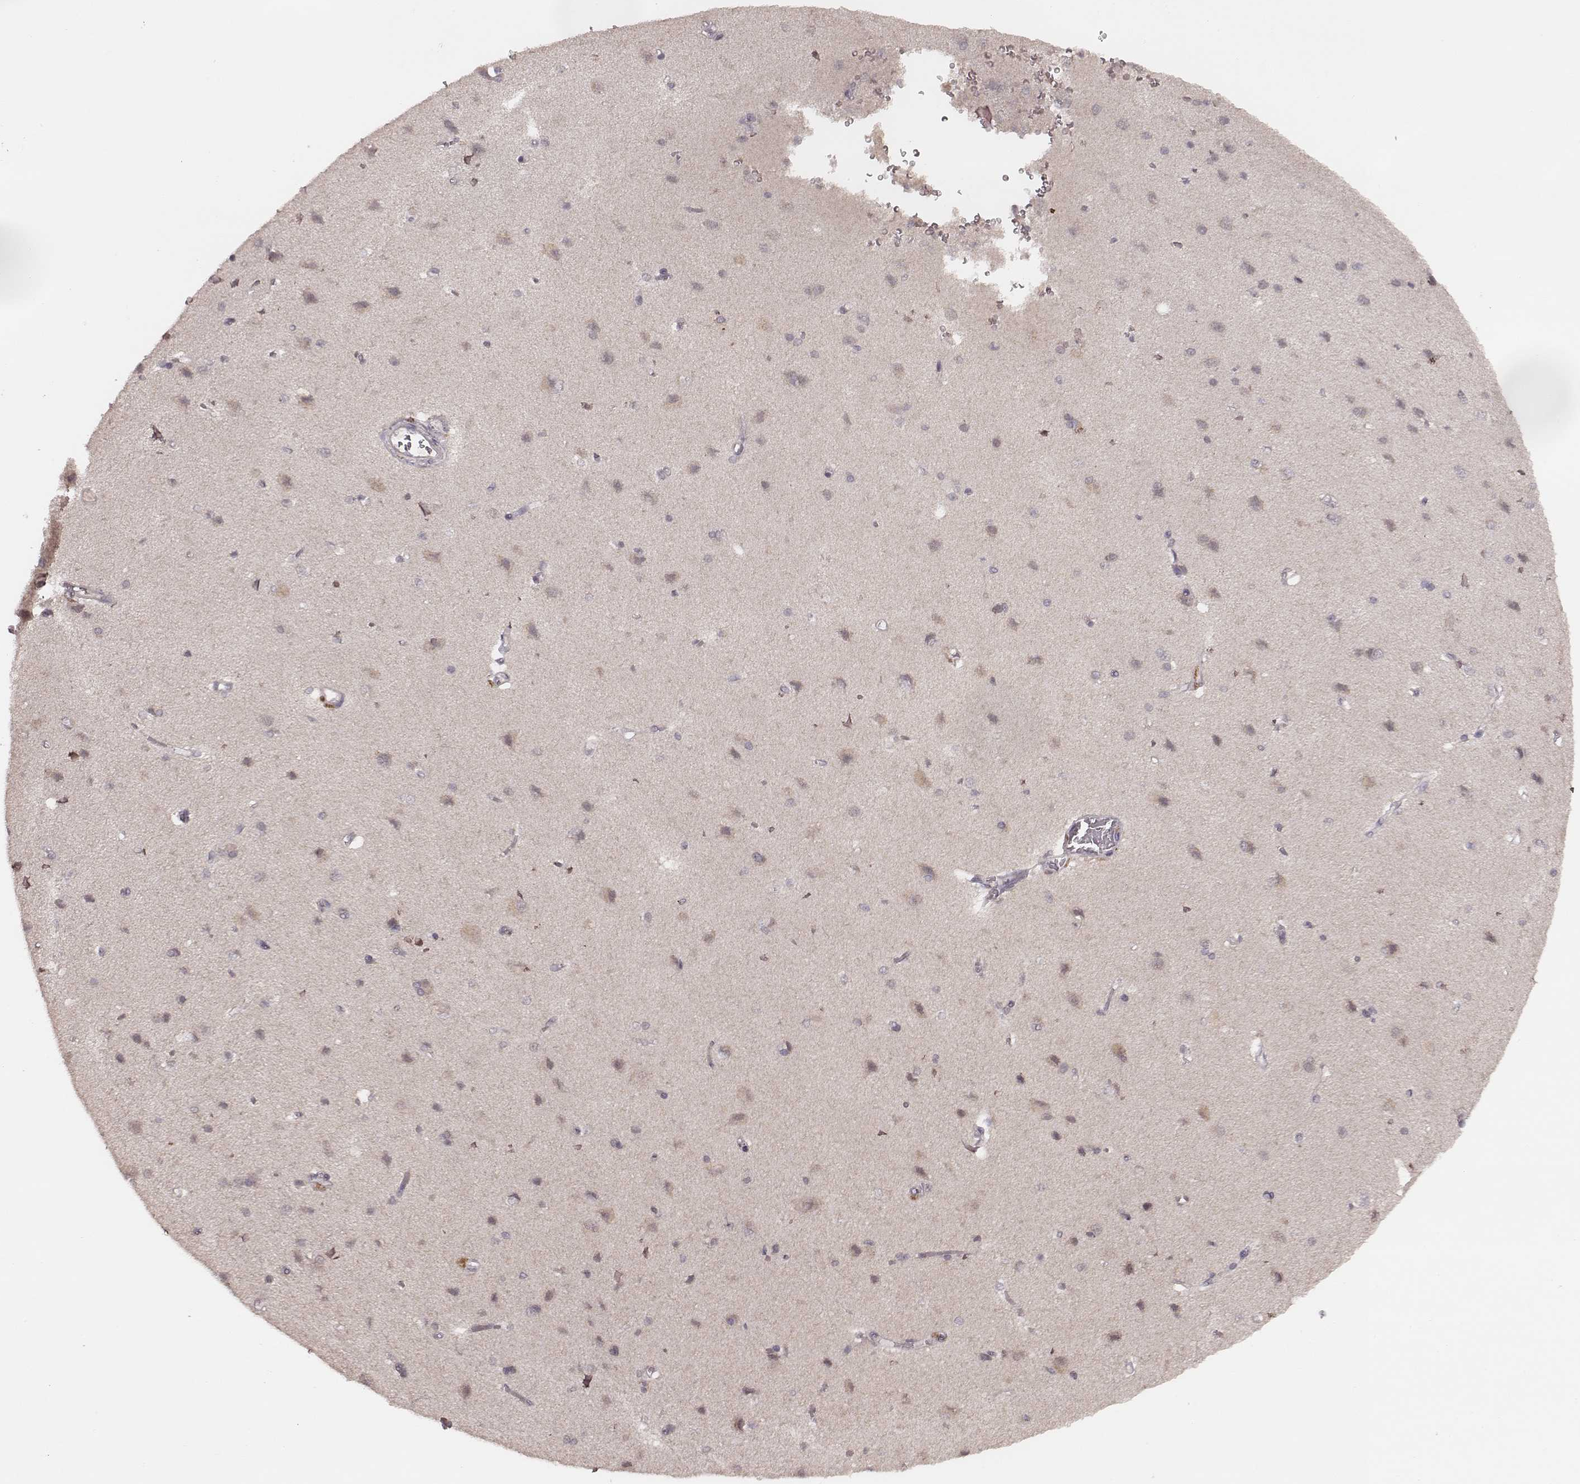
{"staining": {"intensity": "negative", "quantity": "none", "location": "none"}, "tissue": "cerebral cortex", "cell_type": "Endothelial cells", "image_type": "normal", "snomed": [{"axis": "morphology", "description": "Normal tissue, NOS"}, {"axis": "topography", "description": "Cerebral cortex"}], "caption": "Normal cerebral cortex was stained to show a protein in brown. There is no significant expression in endothelial cells. (Stains: DAB (3,3'-diaminobenzidine) IHC with hematoxylin counter stain, Microscopy: brightfield microscopy at high magnification).", "gene": "LY6K", "patient": {"sex": "male", "age": 37}}